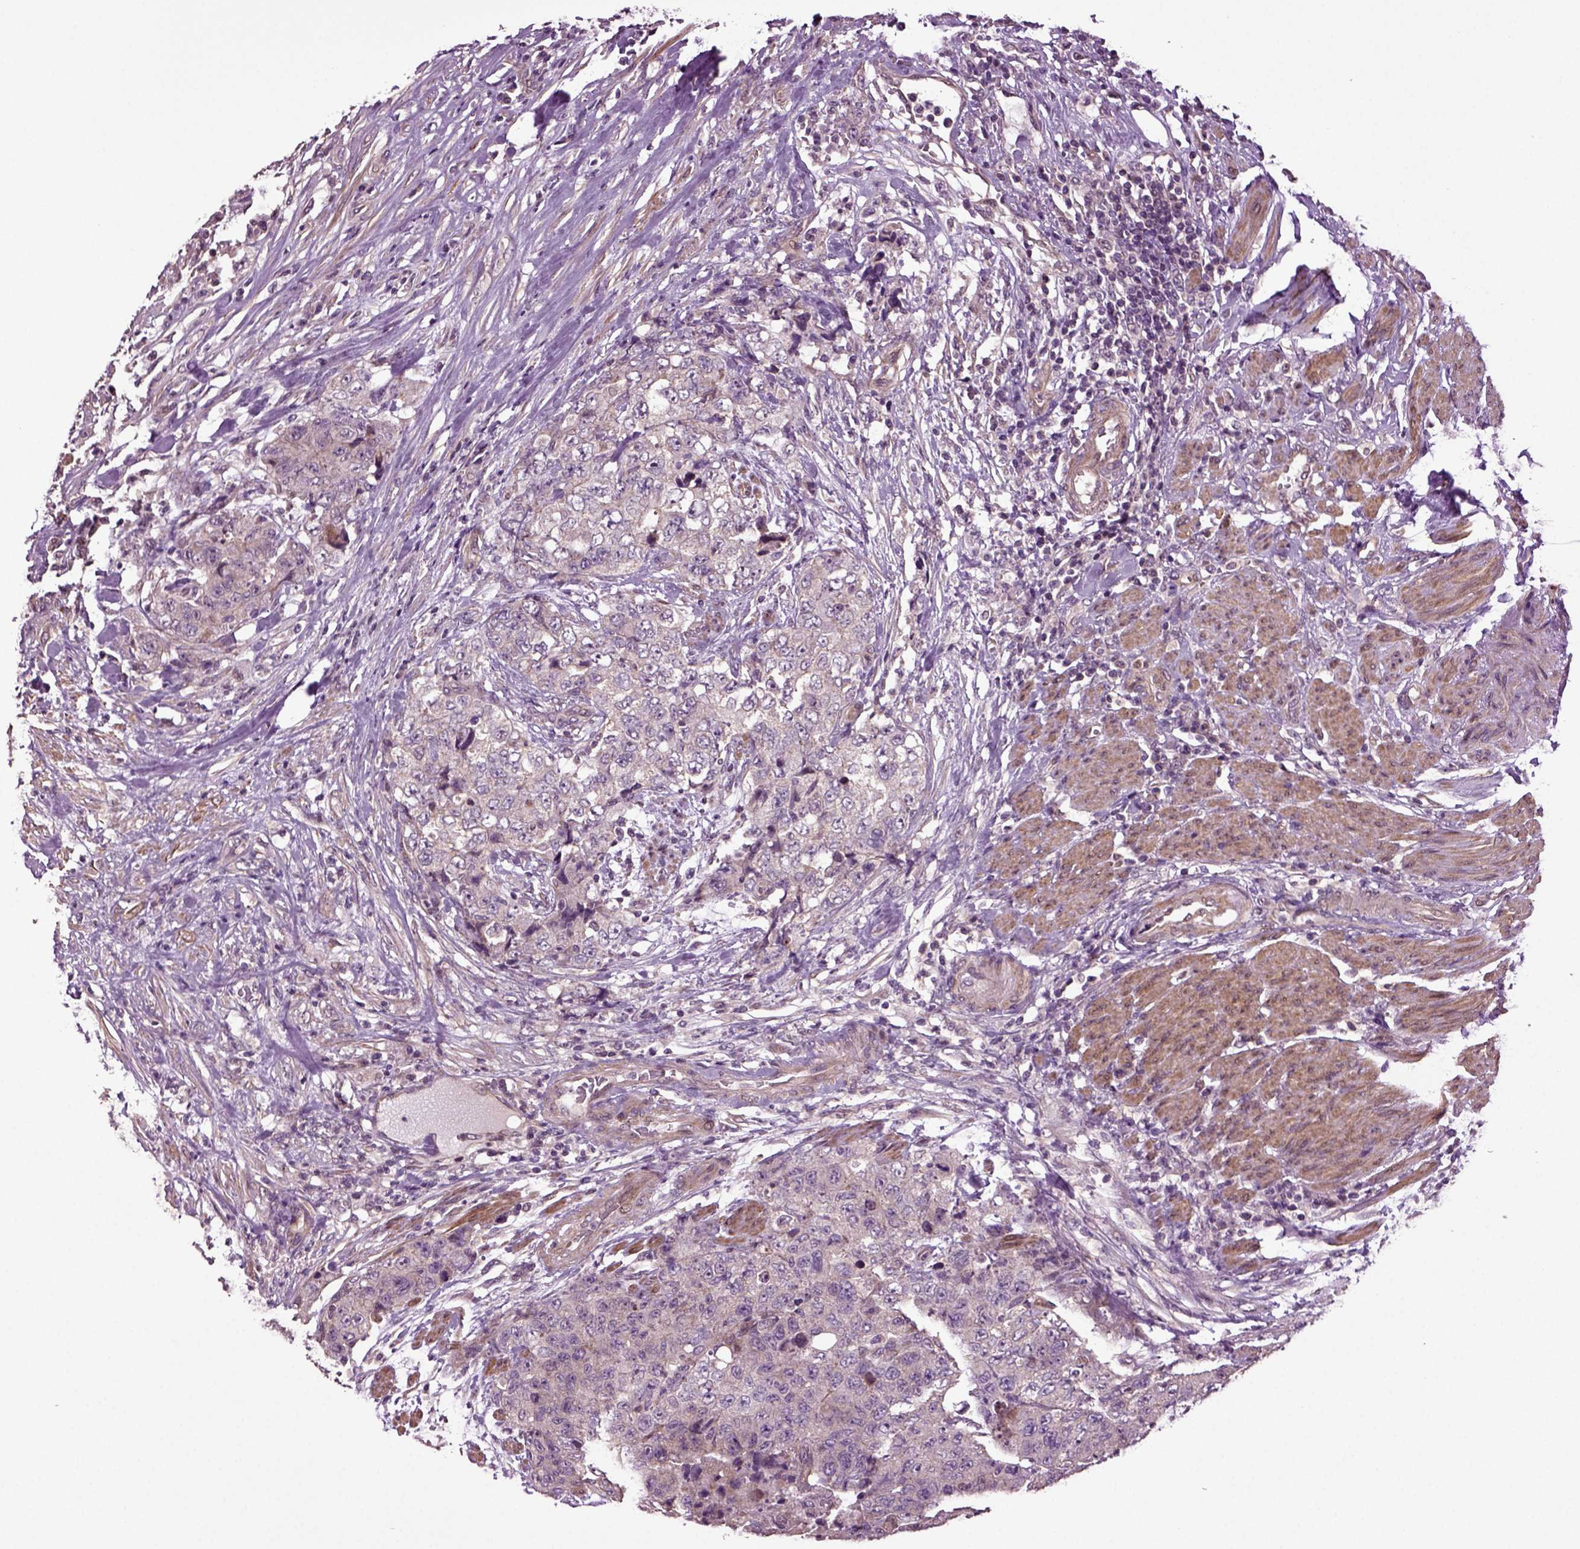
{"staining": {"intensity": "negative", "quantity": "none", "location": "none"}, "tissue": "urothelial cancer", "cell_type": "Tumor cells", "image_type": "cancer", "snomed": [{"axis": "morphology", "description": "Urothelial carcinoma, High grade"}, {"axis": "topography", "description": "Urinary bladder"}], "caption": "This is an immunohistochemistry micrograph of human high-grade urothelial carcinoma. There is no expression in tumor cells.", "gene": "HAGHL", "patient": {"sex": "female", "age": 78}}